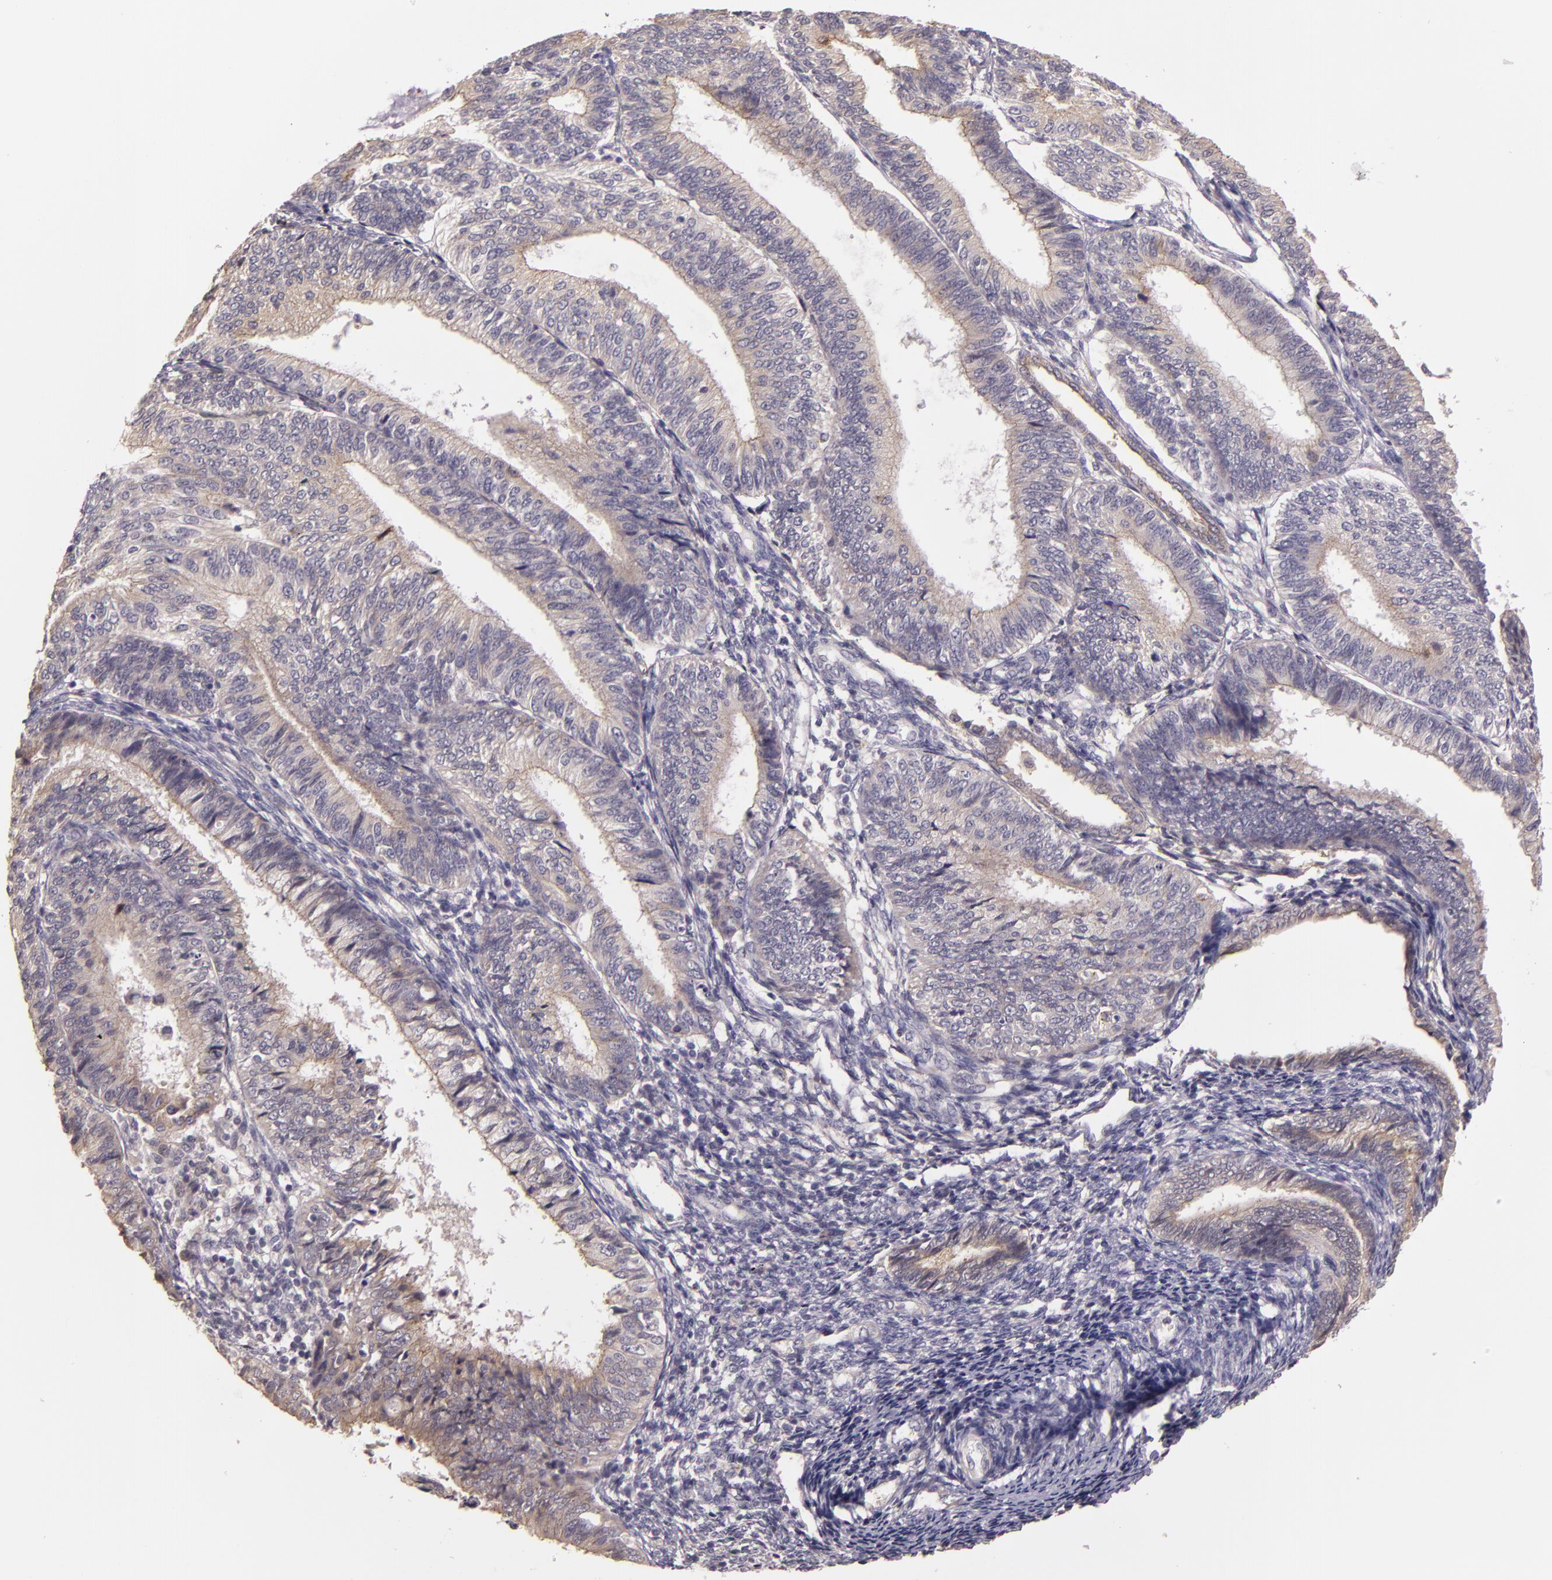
{"staining": {"intensity": "weak", "quantity": "<25%", "location": "cytoplasmic/membranous"}, "tissue": "endometrial cancer", "cell_type": "Tumor cells", "image_type": "cancer", "snomed": [{"axis": "morphology", "description": "Adenocarcinoma, NOS"}, {"axis": "topography", "description": "Endometrium"}], "caption": "Endometrial cancer (adenocarcinoma) stained for a protein using IHC reveals no positivity tumor cells.", "gene": "ARMH4", "patient": {"sex": "female", "age": 55}}